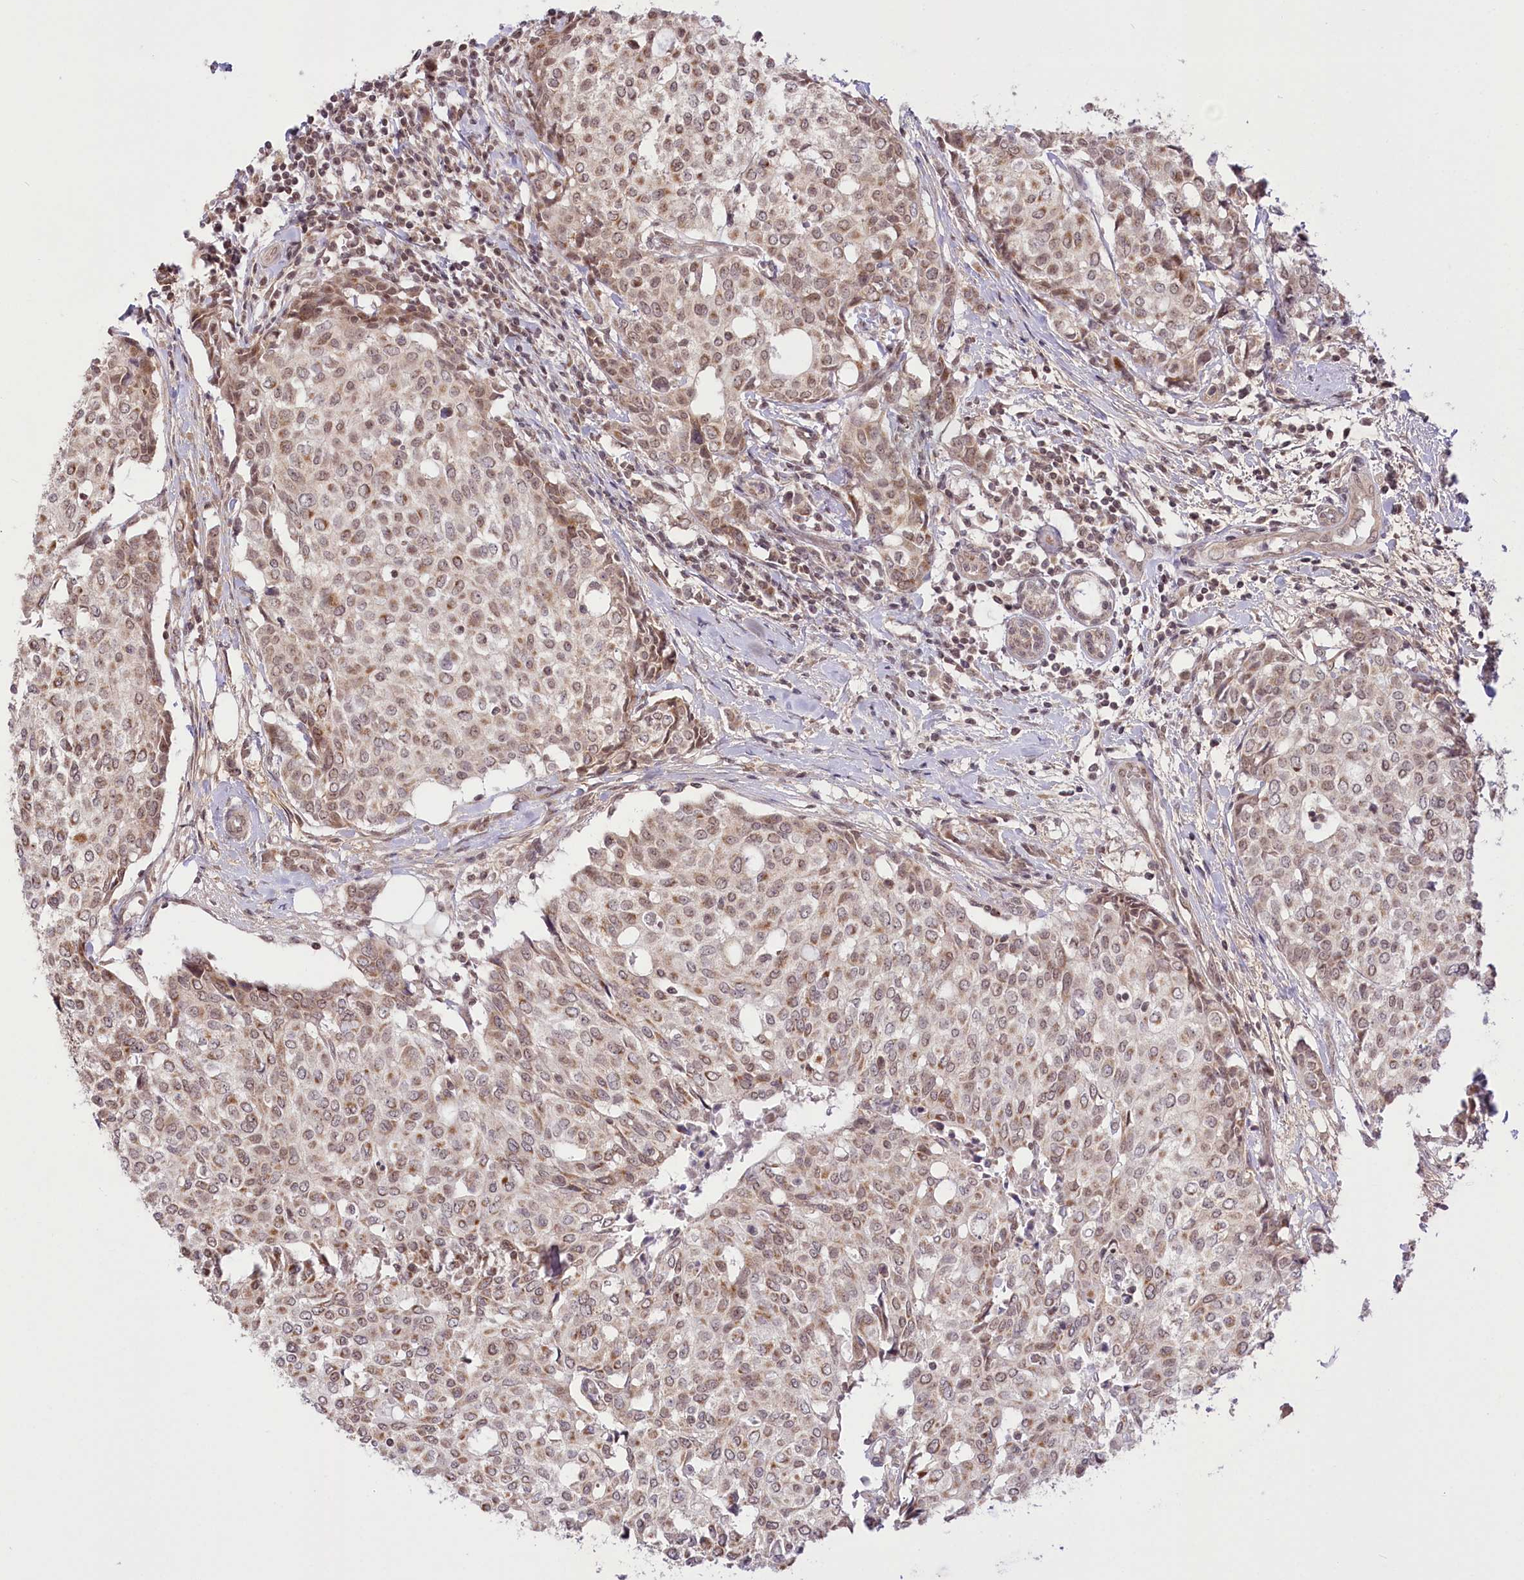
{"staining": {"intensity": "moderate", "quantity": ">75%", "location": "cytoplasmic/membranous,nuclear"}, "tissue": "breast cancer", "cell_type": "Tumor cells", "image_type": "cancer", "snomed": [{"axis": "morphology", "description": "Lobular carcinoma"}, {"axis": "topography", "description": "Breast"}], "caption": "A histopathology image showing moderate cytoplasmic/membranous and nuclear staining in about >75% of tumor cells in lobular carcinoma (breast), as visualized by brown immunohistochemical staining.", "gene": "ZMAT2", "patient": {"sex": "female", "age": 51}}